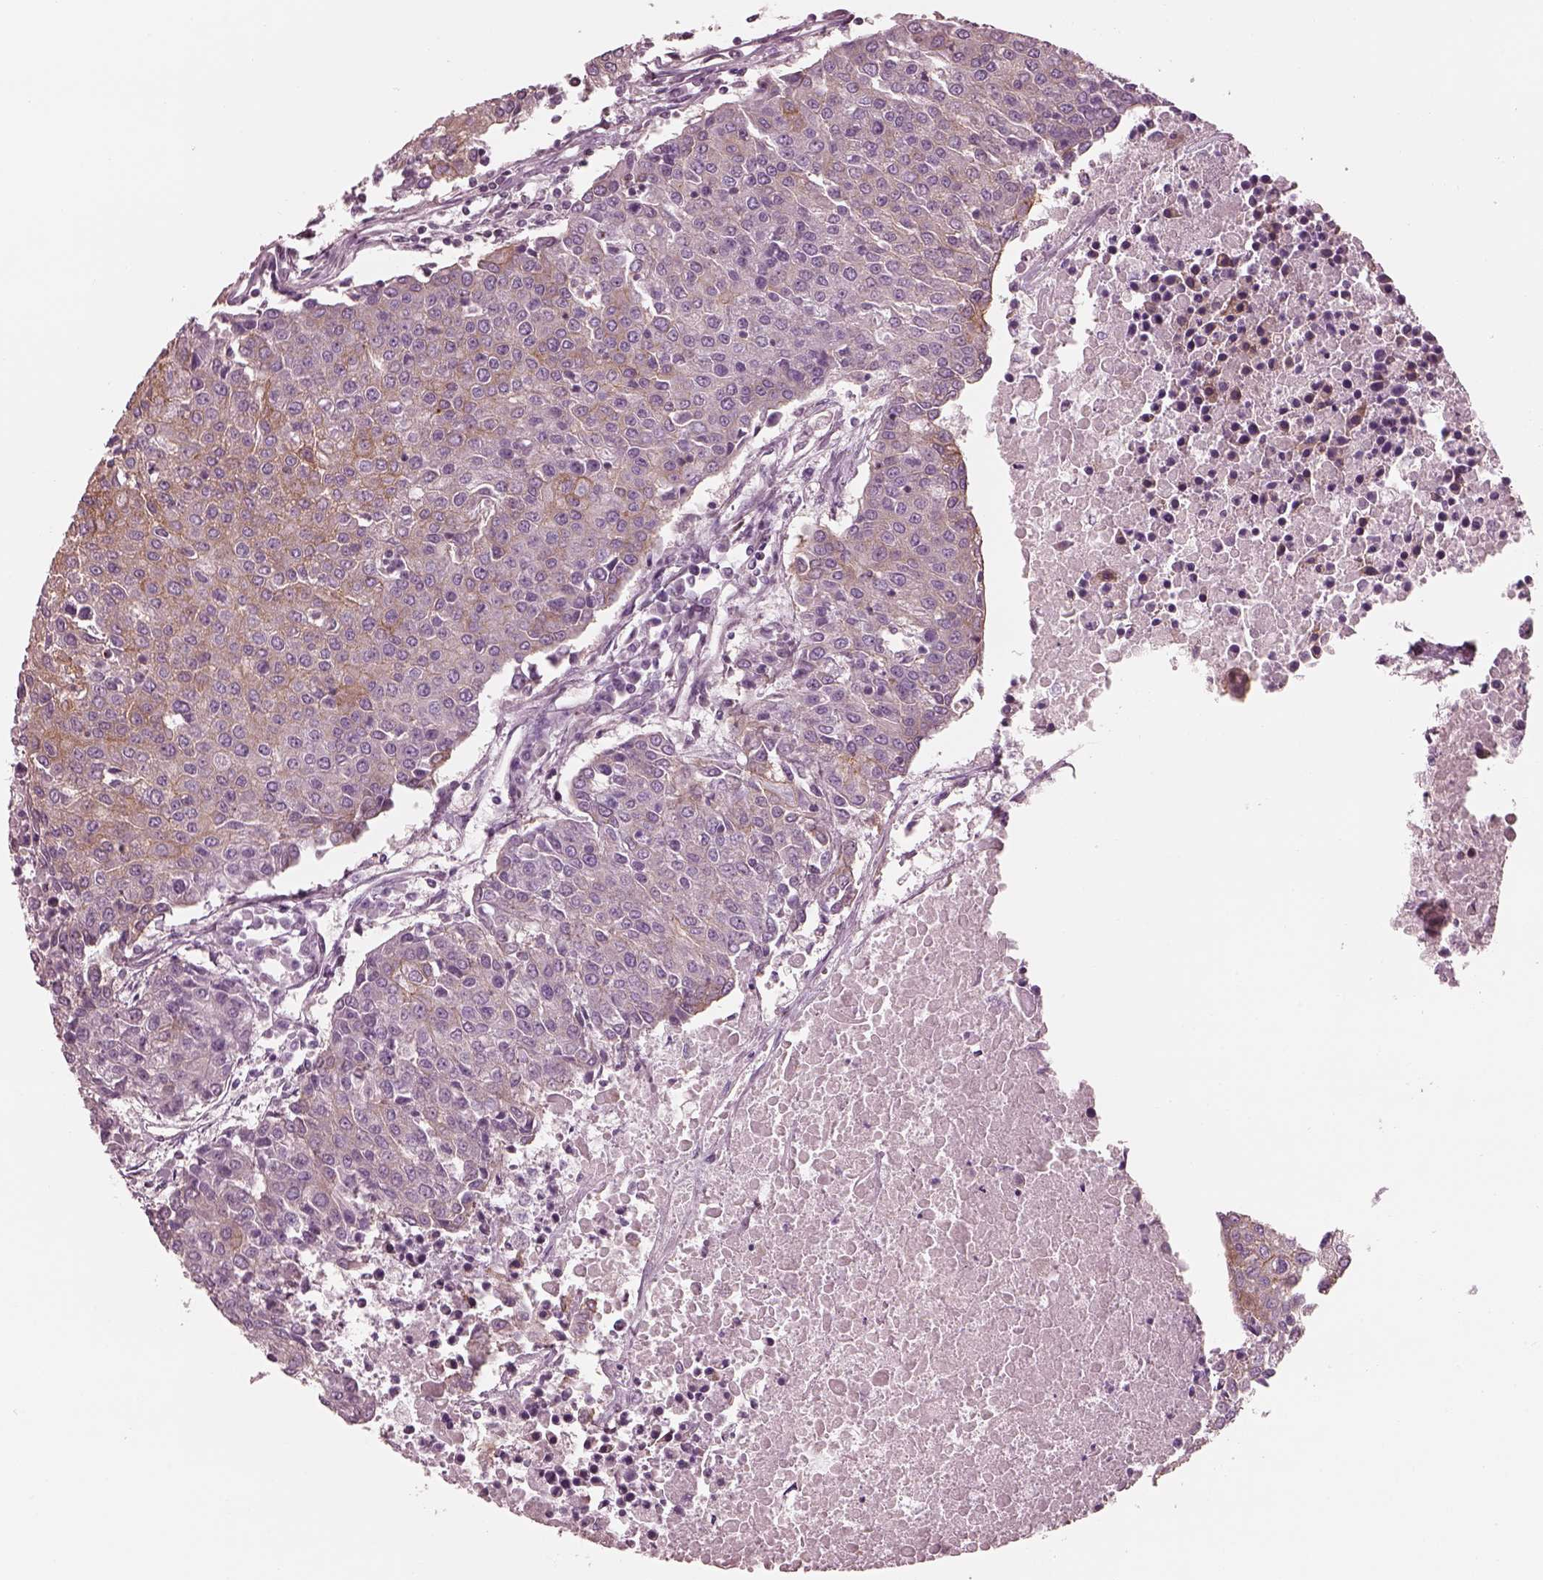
{"staining": {"intensity": "moderate", "quantity": "<25%", "location": "cytoplasmic/membranous"}, "tissue": "urothelial cancer", "cell_type": "Tumor cells", "image_type": "cancer", "snomed": [{"axis": "morphology", "description": "Urothelial carcinoma, High grade"}, {"axis": "topography", "description": "Urinary bladder"}], "caption": "Protein analysis of urothelial carcinoma (high-grade) tissue reveals moderate cytoplasmic/membranous positivity in approximately <25% of tumor cells.", "gene": "ELAPOR1", "patient": {"sex": "female", "age": 85}}